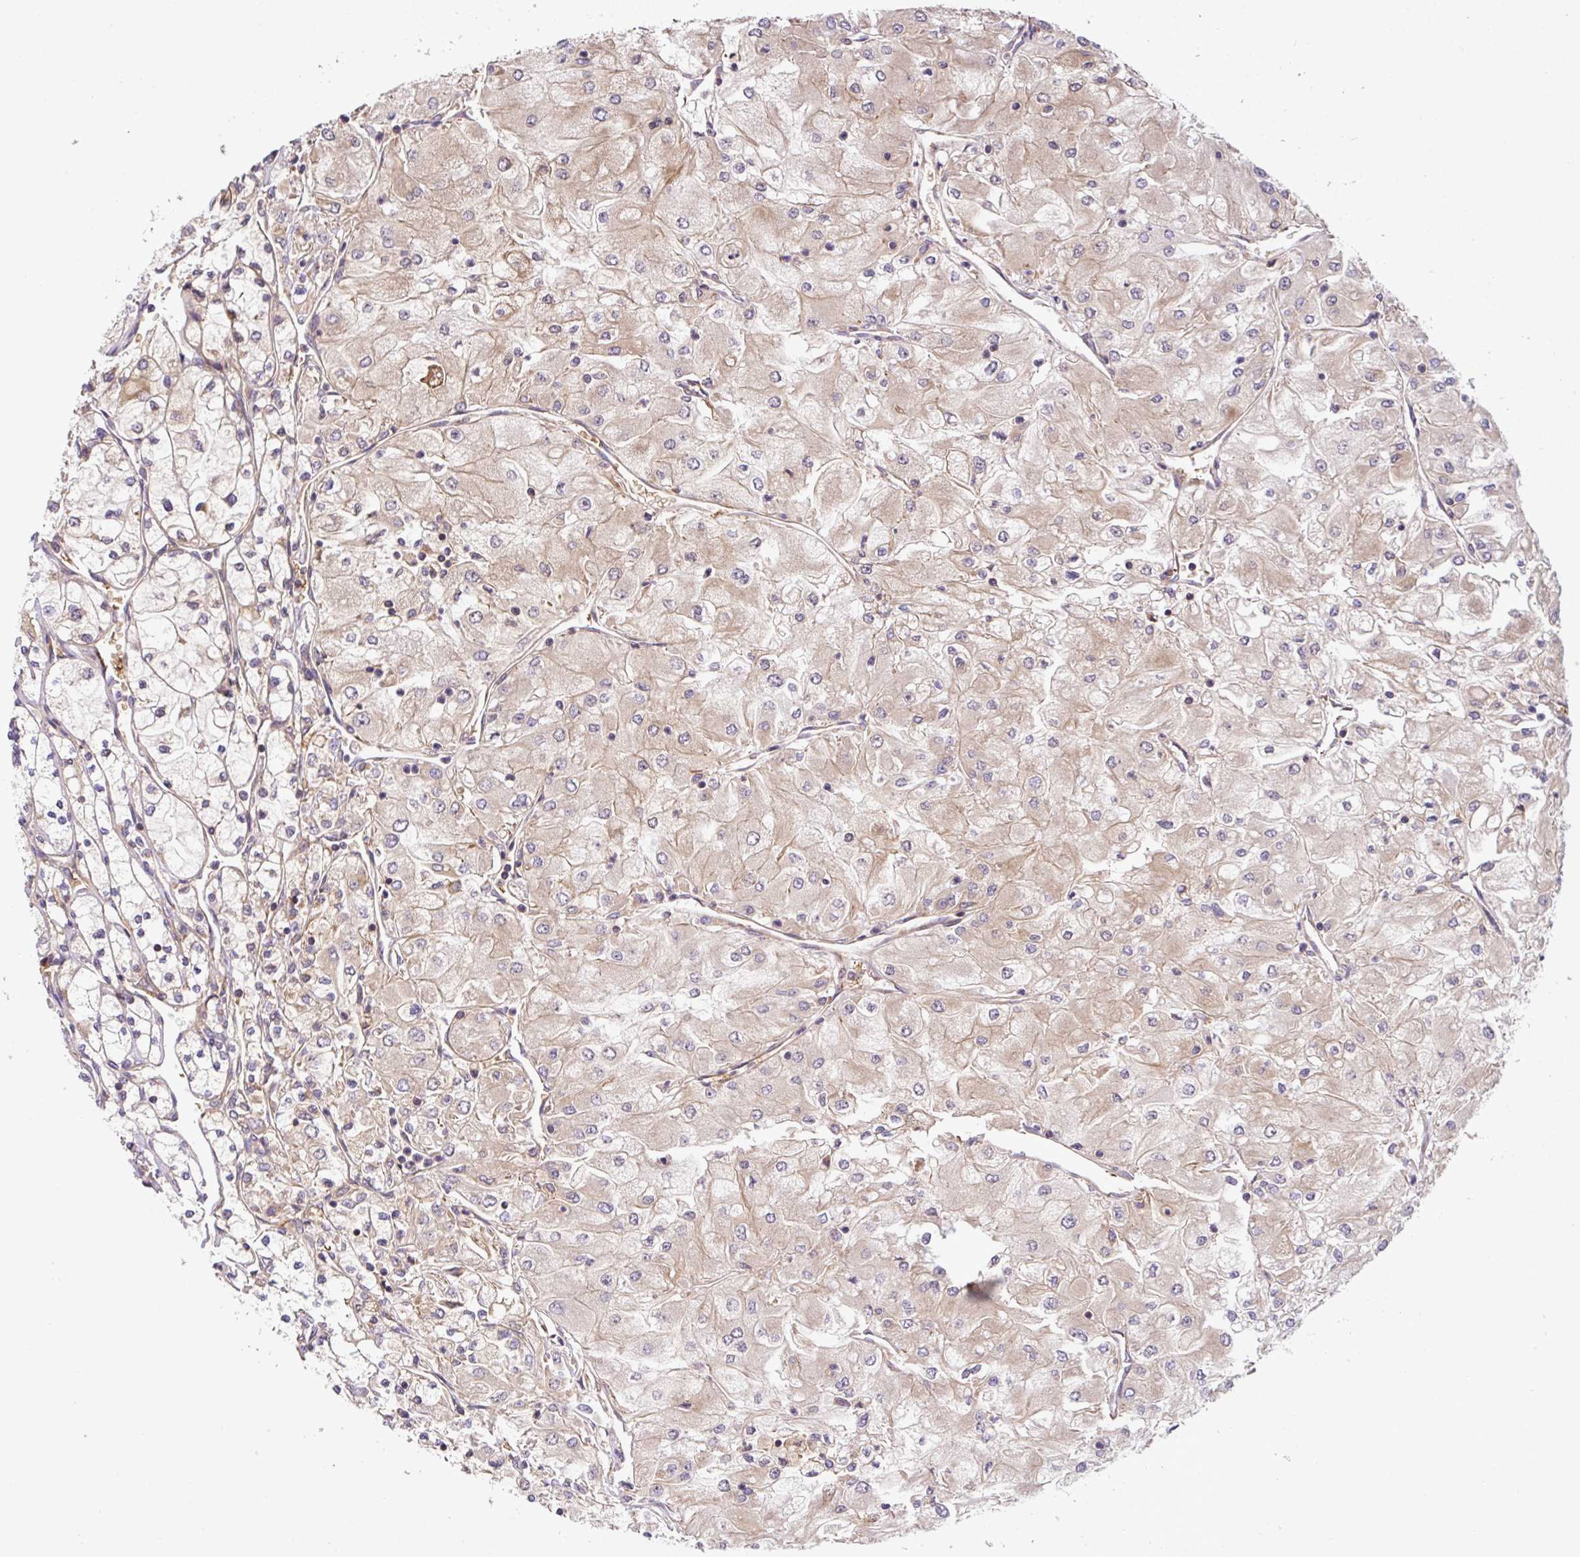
{"staining": {"intensity": "weak", "quantity": "25%-75%", "location": "cytoplasmic/membranous"}, "tissue": "renal cancer", "cell_type": "Tumor cells", "image_type": "cancer", "snomed": [{"axis": "morphology", "description": "Adenocarcinoma, NOS"}, {"axis": "topography", "description": "Kidney"}], "caption": "A photomicrograph showing weak cytoplasmic/membranous staining in approximately 25%-75% of tumor cells in renal cancer (adenocarcinoma), as visualized by brown immunohistochemical staining.", "gene": "APOBEC3D", "patient": {"sex": "male", "age": 80}}